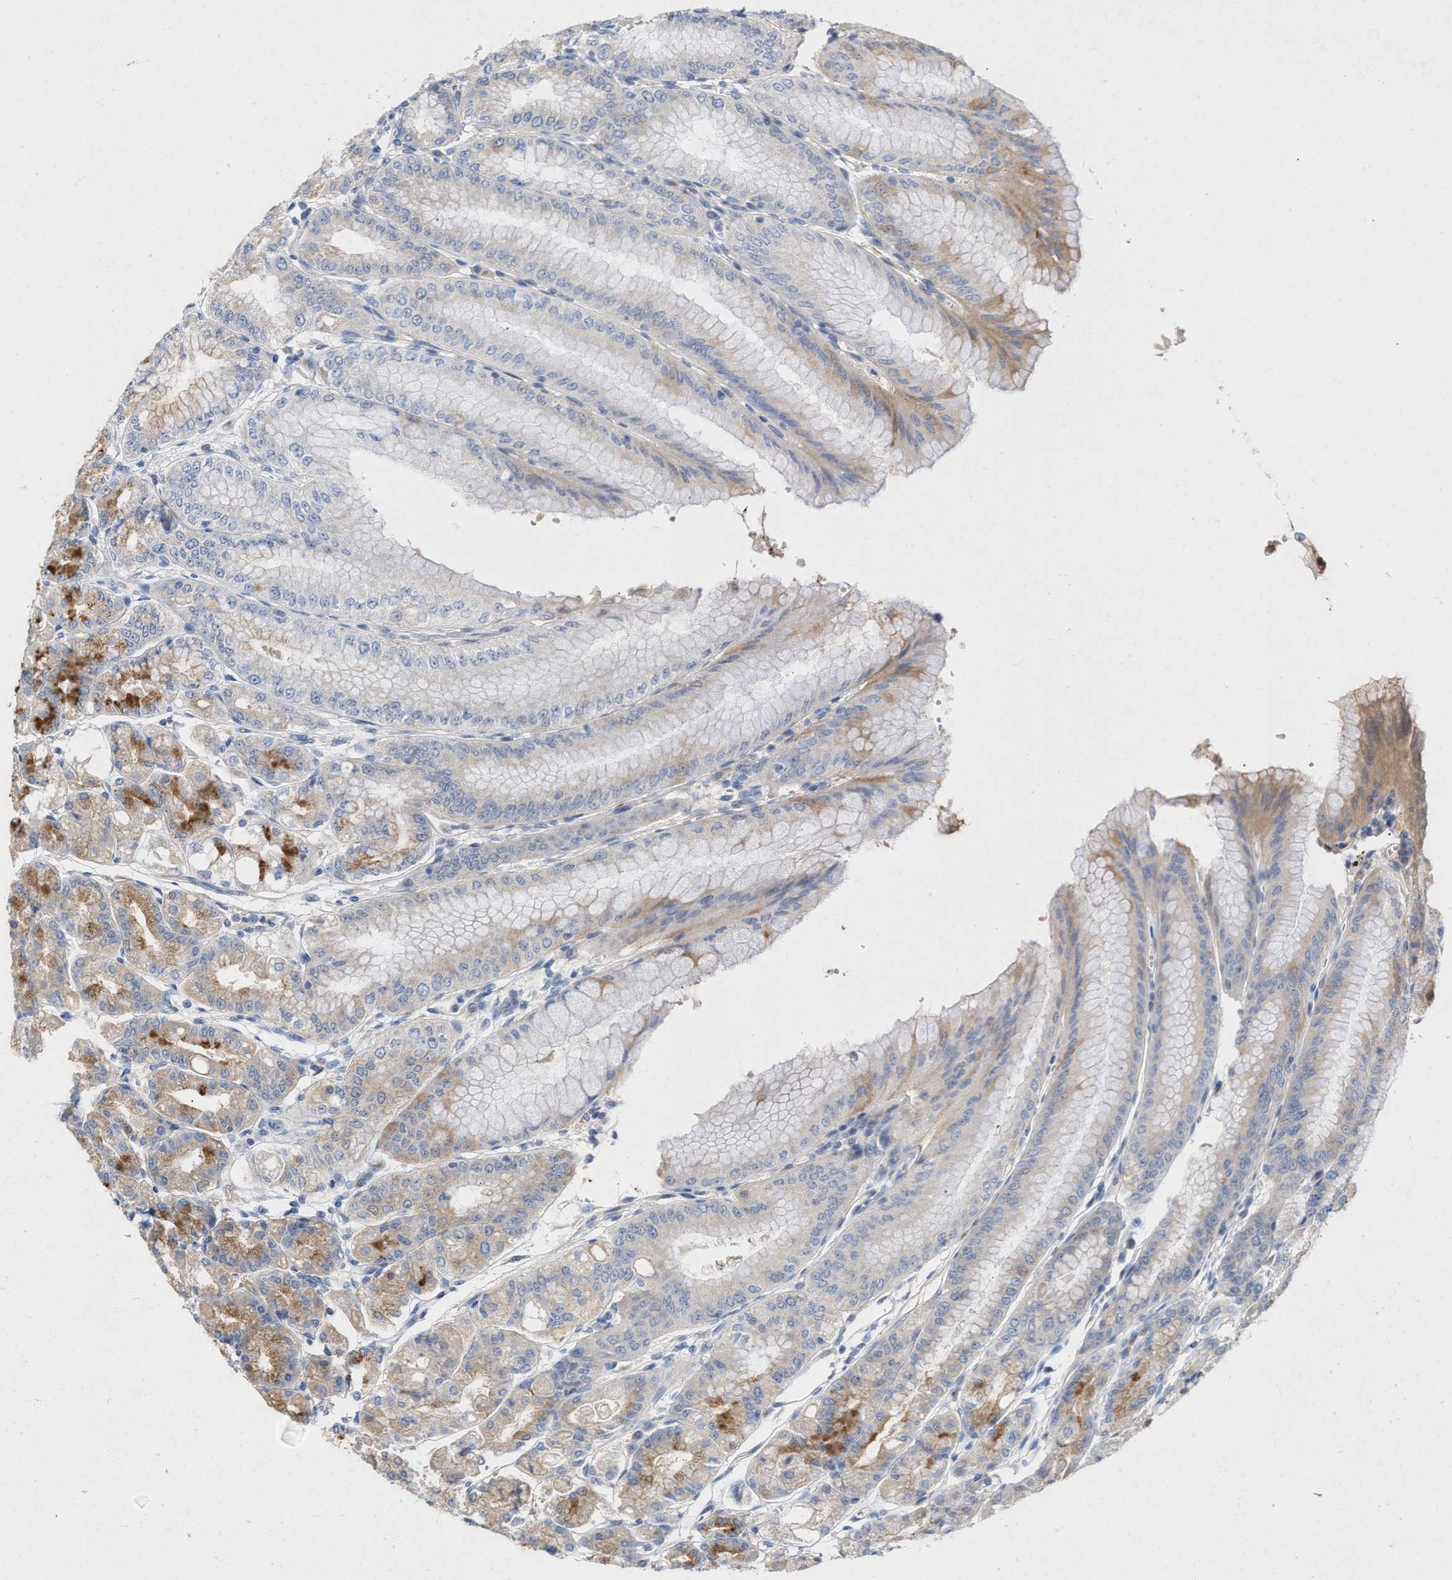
{"staining": {"intensity": "moderate", "quantity": "25%-75%", "location": "cytoplasmic/membranous"}, "tissue": "stomach", "cell_type": "Glandular cells", "image_type": "normal", "snomed": [{"axis": "morphology", "description": "Normal tissue, NOS"}, {"axis": "topography", "description": "Stomach, lower"}], "caption": "Immunohistochemistry (IHC) image of benign stomach: human stomach stained using IHC demonstrates medium levels of moderate protein expression localized specifically in the cytoplasmic/membranous of glandular cells, appearing as a cytoplasmic/membranous brown color.", "gene": "BBLN", "patient": {"sex": "male", "age": 71}}